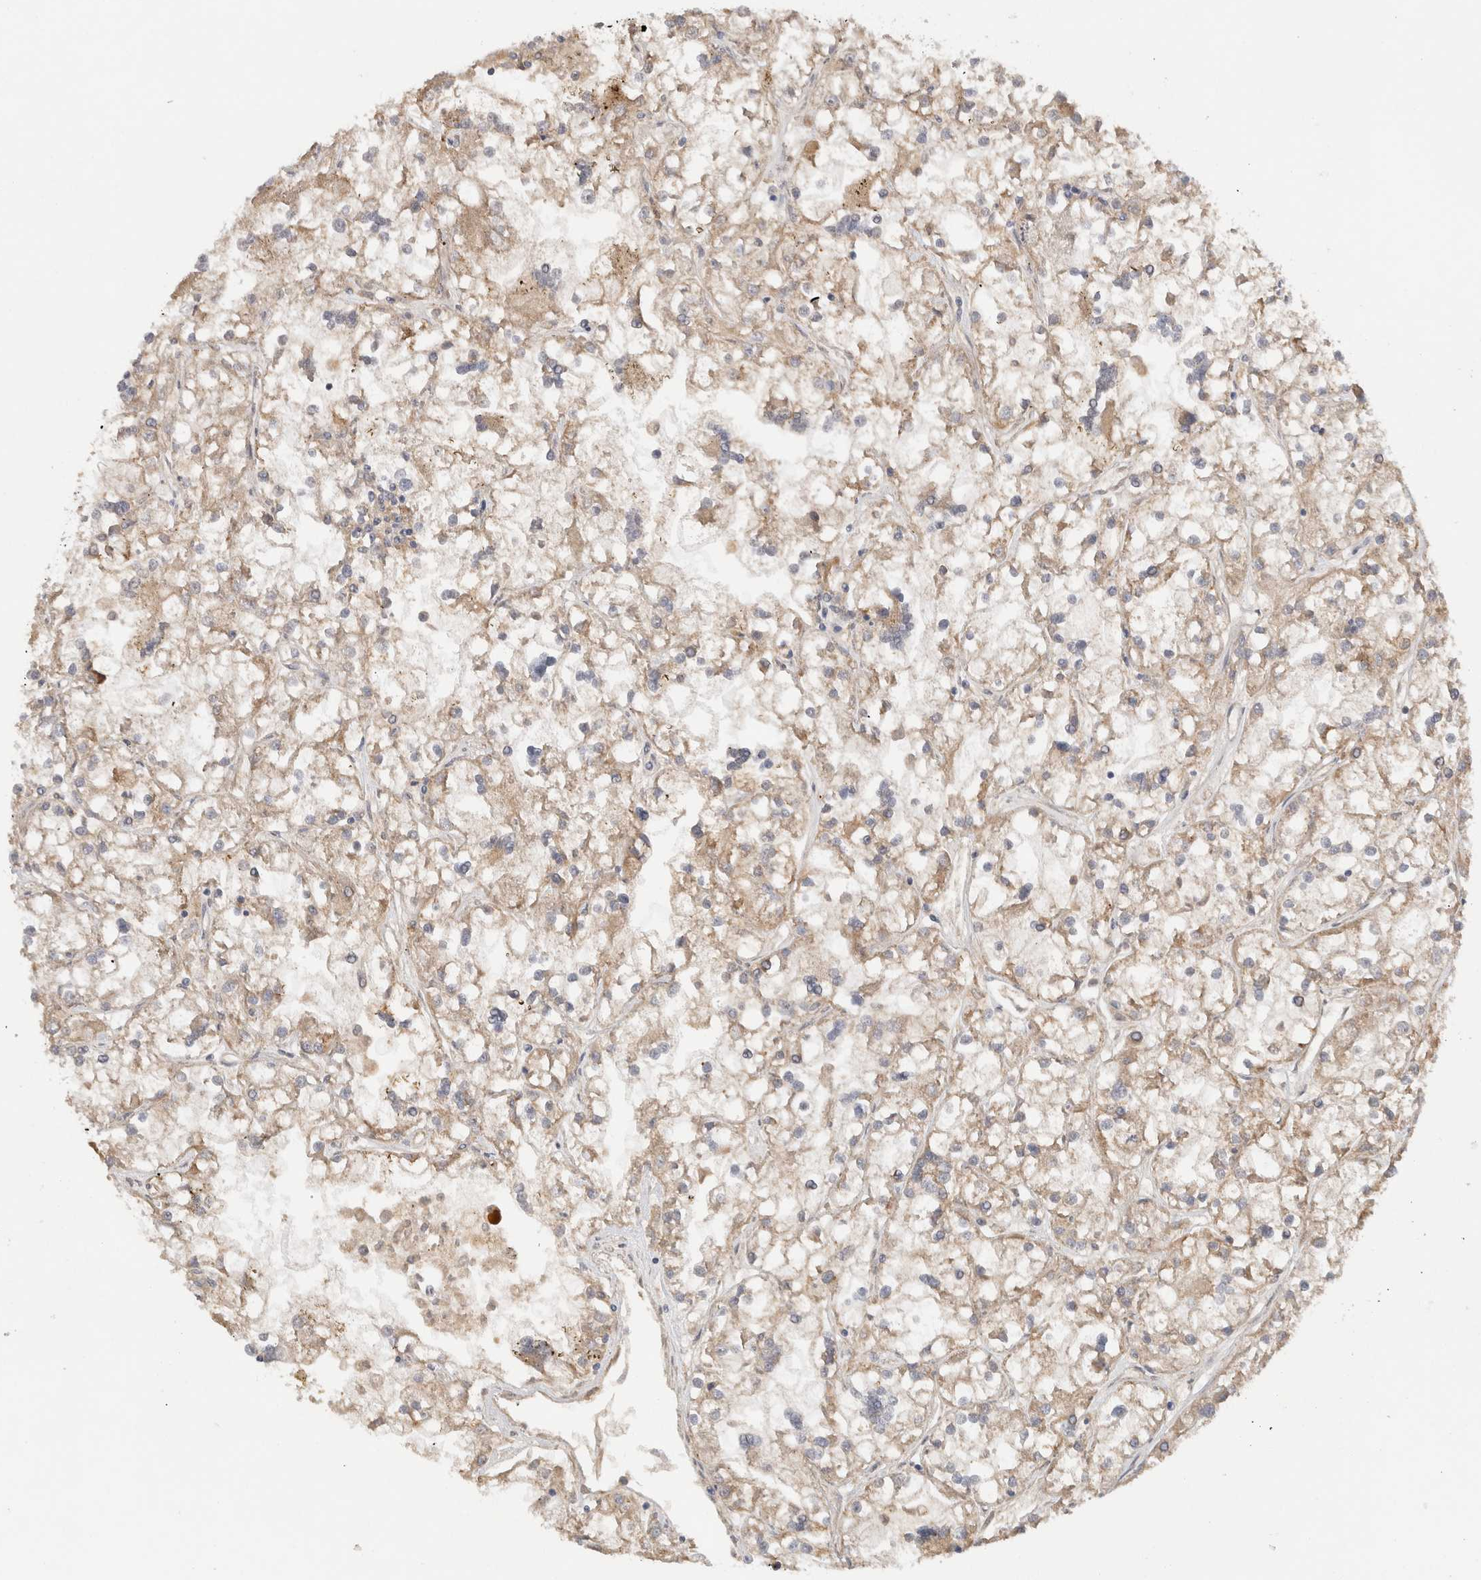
{"staining": {"intensity": "moderate", "quantity": ">75%", "location": "cytoplasmic/membranous"}, "tissue": "renal cancer", "cell_type": "Tumor cells", "image_type": "cancer", "snomed": [{"axis": "morphology", "description": "Adenocarcinoma, NOS"}, {"axis": "topography", "description": "Kidney"}], "caption": "Immunohistochemistry micrograph of human renal cancer (adenocarcinoma) stained for a protein (brown), which exhibits medium levels of moderate cytoplasmic/membranous positivity in approximately >75% of tumor cells.", "gene": "SGK3", "patient": {"sex": "female", "age": 52}}